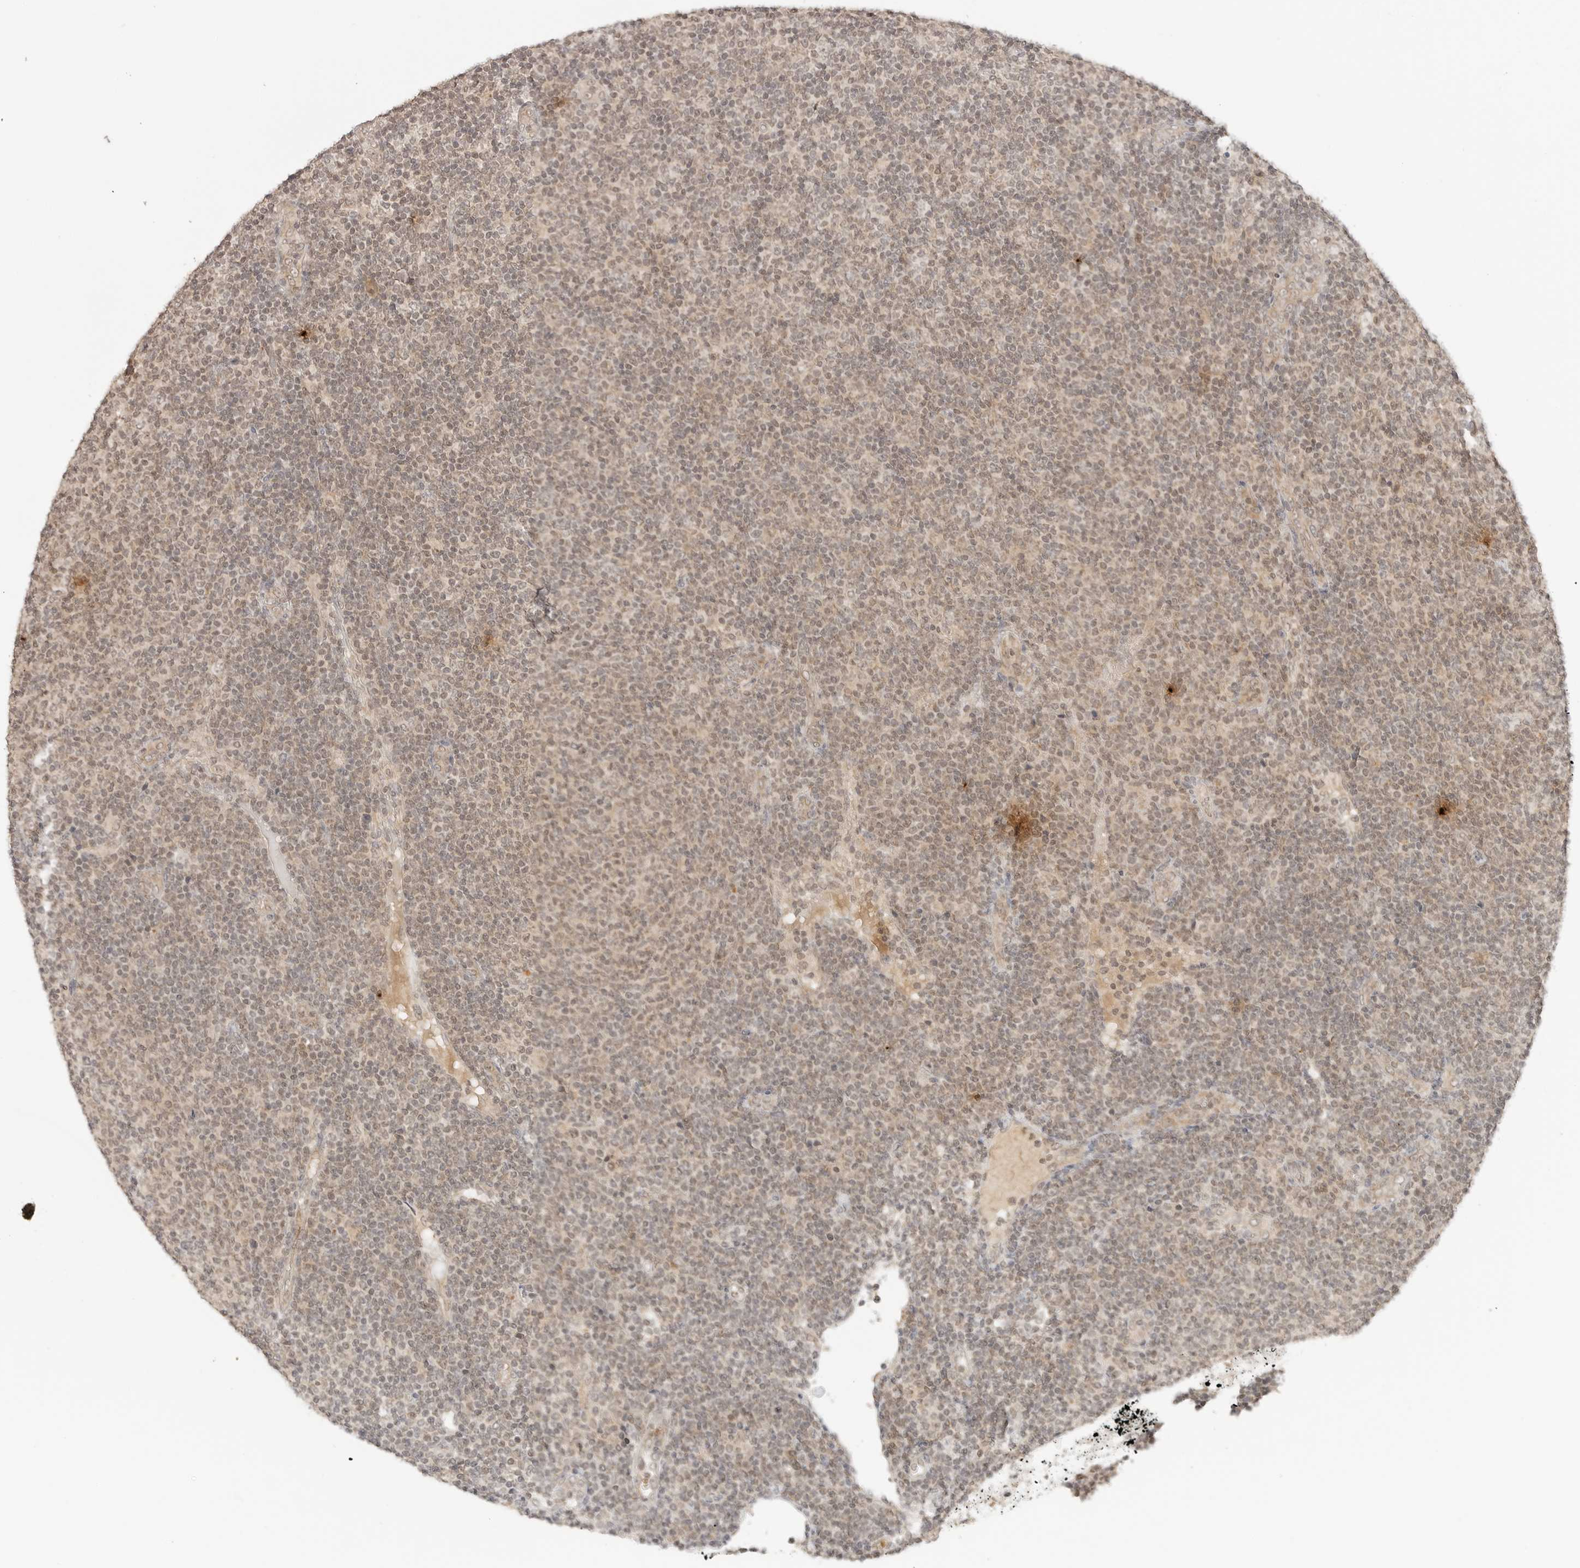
{"staining": {"intensity": "weak", "quantity": ">75%", "location": "cytoplasmic/membranous,nuclear"}, "tissue": "lymphoma", "cell_type": "Tumor cells", "image_type": "cancer", "snomed": [{"axis": "morphology", "description": "Malignant lymphoma, non-Hodgkin's type, Low grade"}, {"axis": "topography", "description": "Lymph node"}], "caption": "Lymphoma was stained to show a protein in brown. There is low levels of weak cytoplasmic/membranous and nuclear expression in approximately >75% of tumor cells.", "gene": "GPR34", "patient": {"sex": "male", "age": 66}}